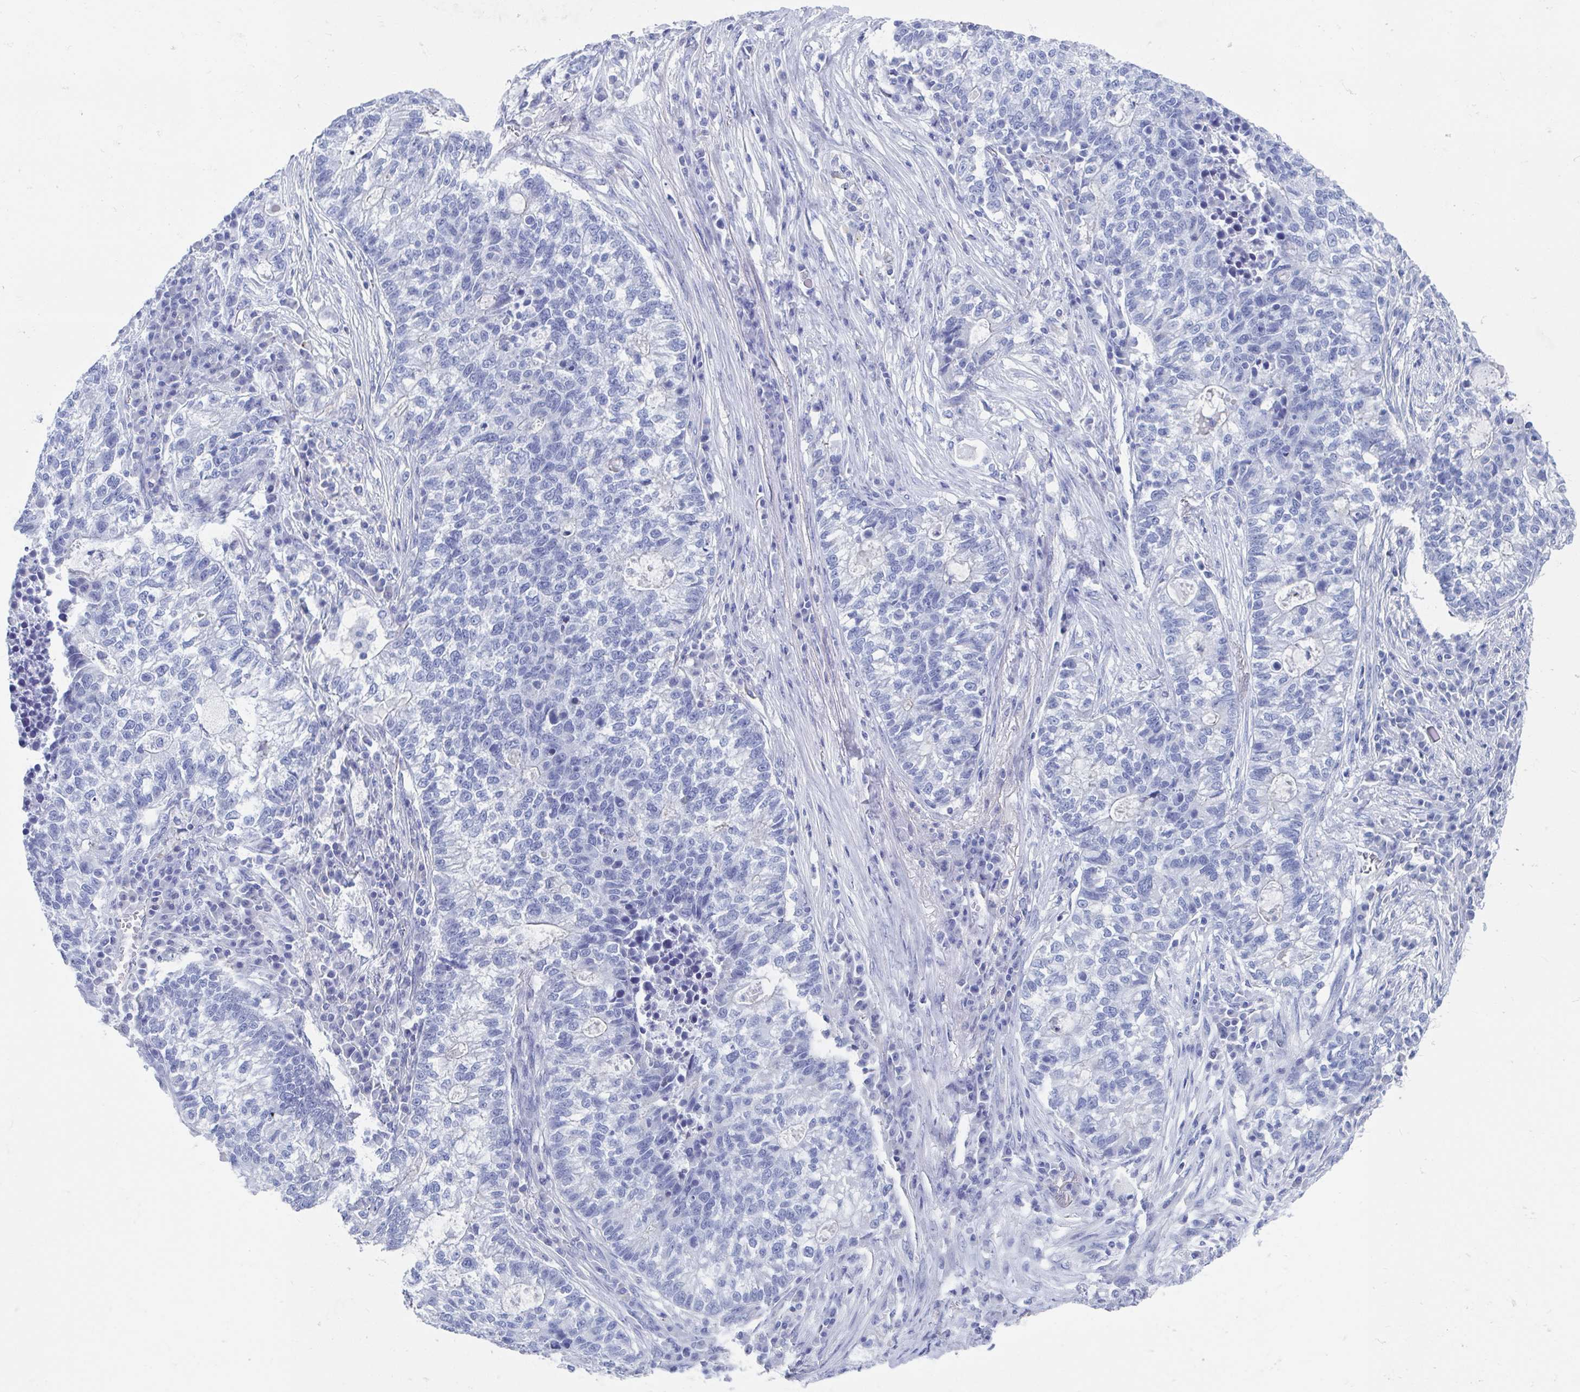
{"staining": {"intensity": "negative", "quantity": "none", "location": "none"}, "tissue": "lung cancer", "cell_type": "Tumor cells", "image_type": "cancer", "snomed": [{"axis": "morphology", "description": "Adenocarcinoma, NOS"}, {"axis": "topography", "description": "Lung"}], "caption": "Immunohistochemistry micrograph of human adenocarcinoma (lung) stained for a protein (brown), which shows no staining in tumor cells. The staining is performed using DAB brown chromogen with nuclei counter-stained in using hematoxylin.", "gene": "SHCBP1L", "patient": {"sex": "male", "age": 57}}